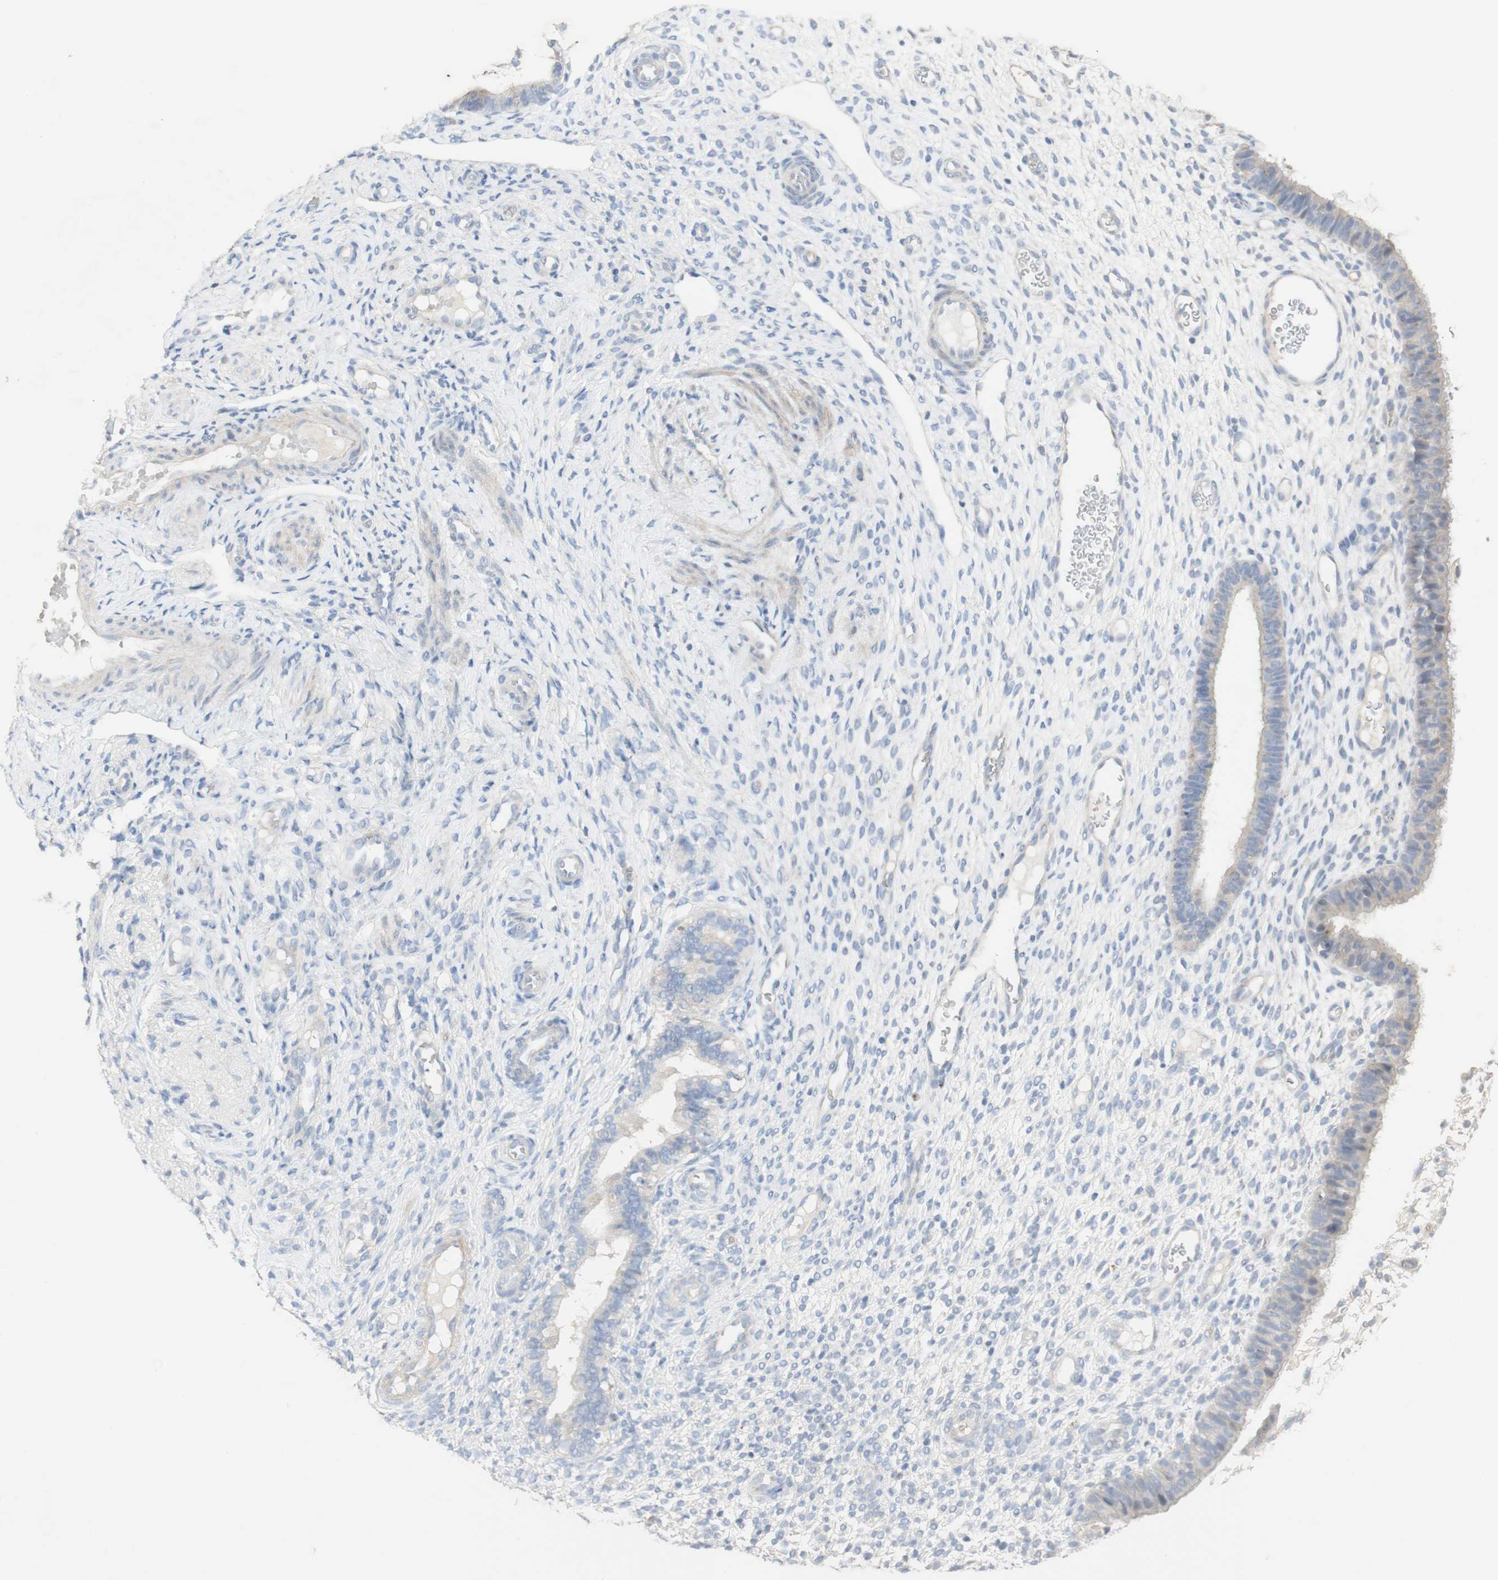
{"staining": {"intensity": "negative", "quantity": "none", "location": "none"}, "tissue": "endometrium", "cell_type": "Cells in endometrial stroma", "image_type": "normal", "snomed": [{"axis": "morphology", "description": "Normal tissue, NOS"}, {"axis": "topography", "description": "Endometrium"}], "caption": "Immunohistochemistry of normal human endometrium demonstrates no expression in cells in endometrial stroma.", "gene": "MANEA", "patient": {"sex": "female", "age": 61}}